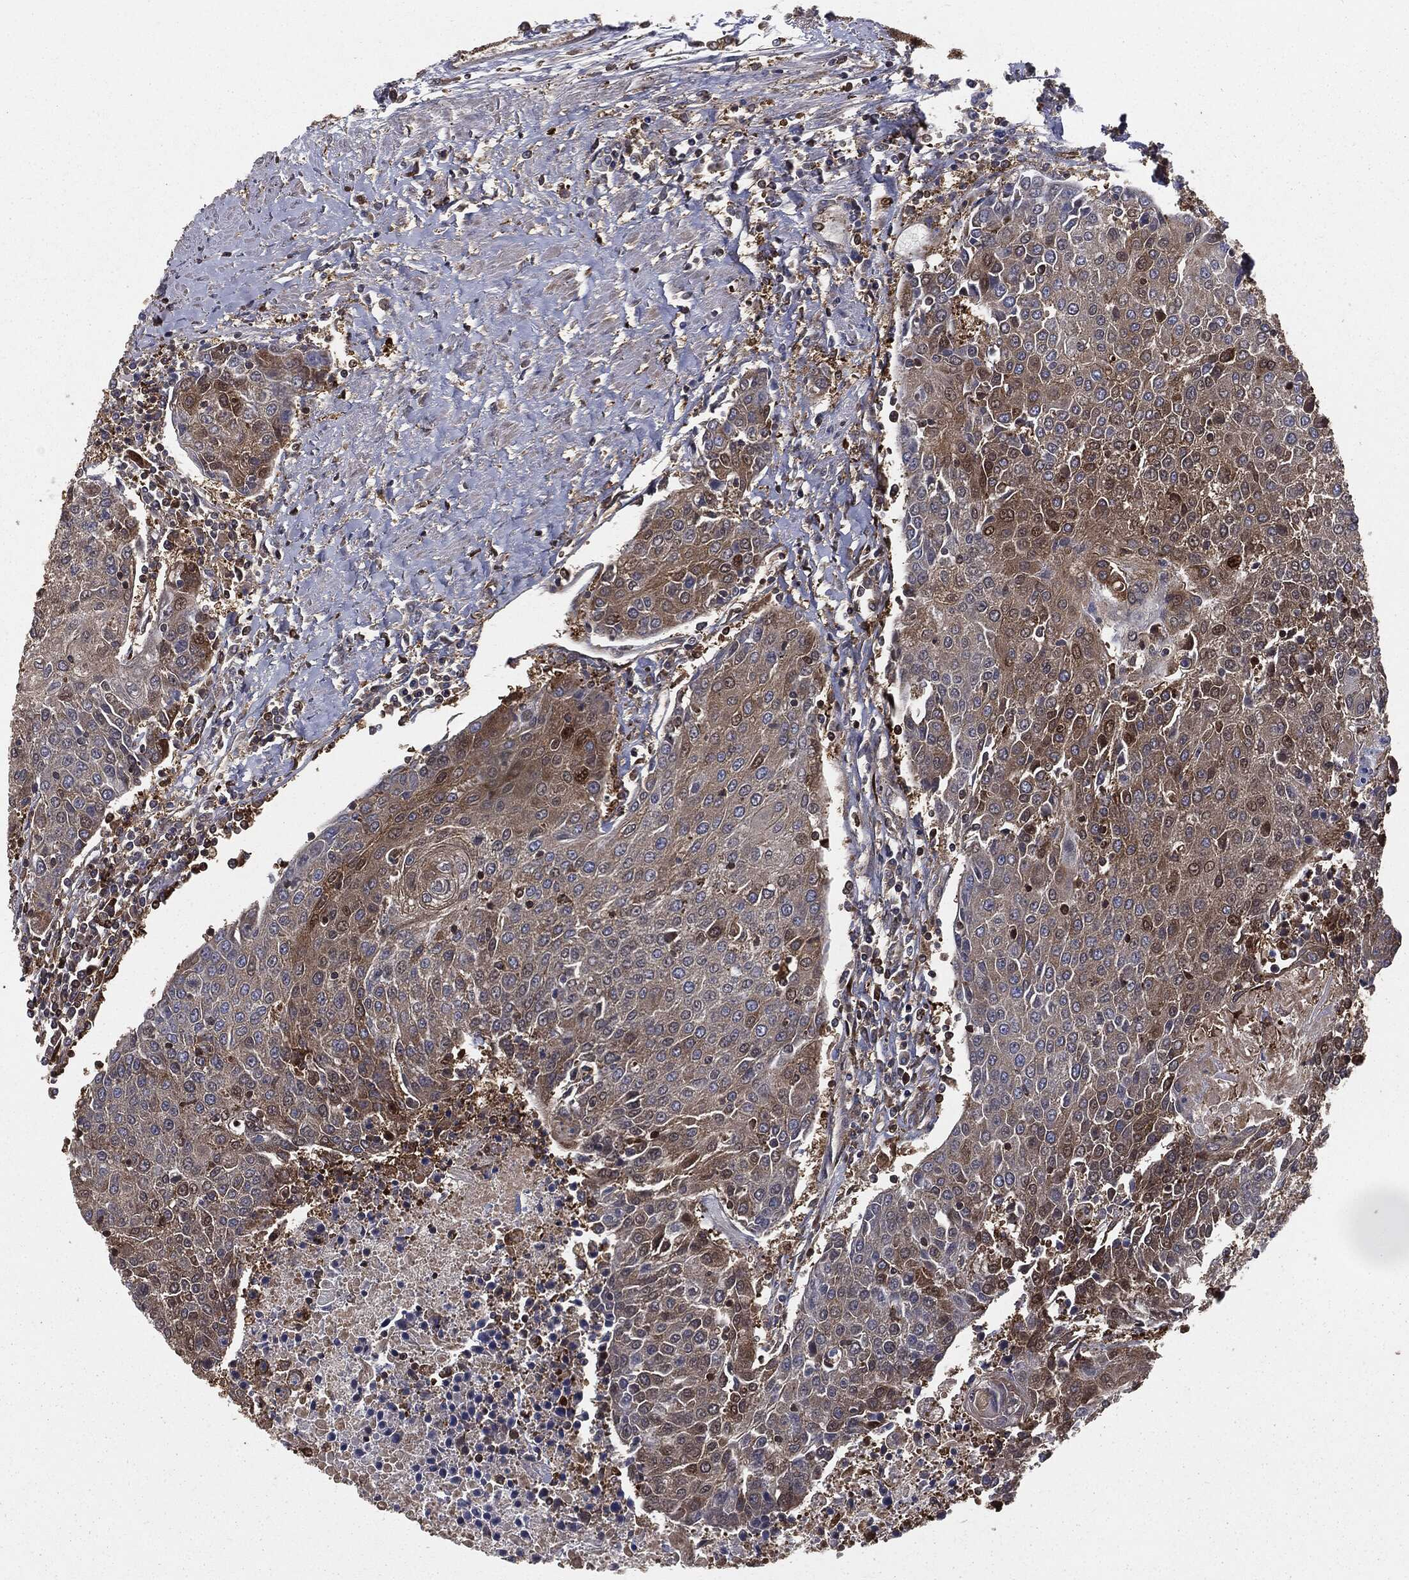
{"staining": {"intensity": "weak", "quantity": "25%-75%", "location": "cytoplasmic/membranous"}, "tissue": "urothelial cancer", "cell_type": "Tumor cells", "image_type": "cancer", "snomed": [{"axis": "morphology", "description": "Urothelial carcinoma, High grade"}, {"axis": "topography", "description": "Urinary bladder"}], "caption": "This micrograph shows immunohistochemistry staining of high-grade urothelial carcinoma, with low weak cytoplasmic/membranous staining in about 25%-75% of tumor cells.", "gene": "GNB5", "patient": {"sex": "female", "age": 85}}